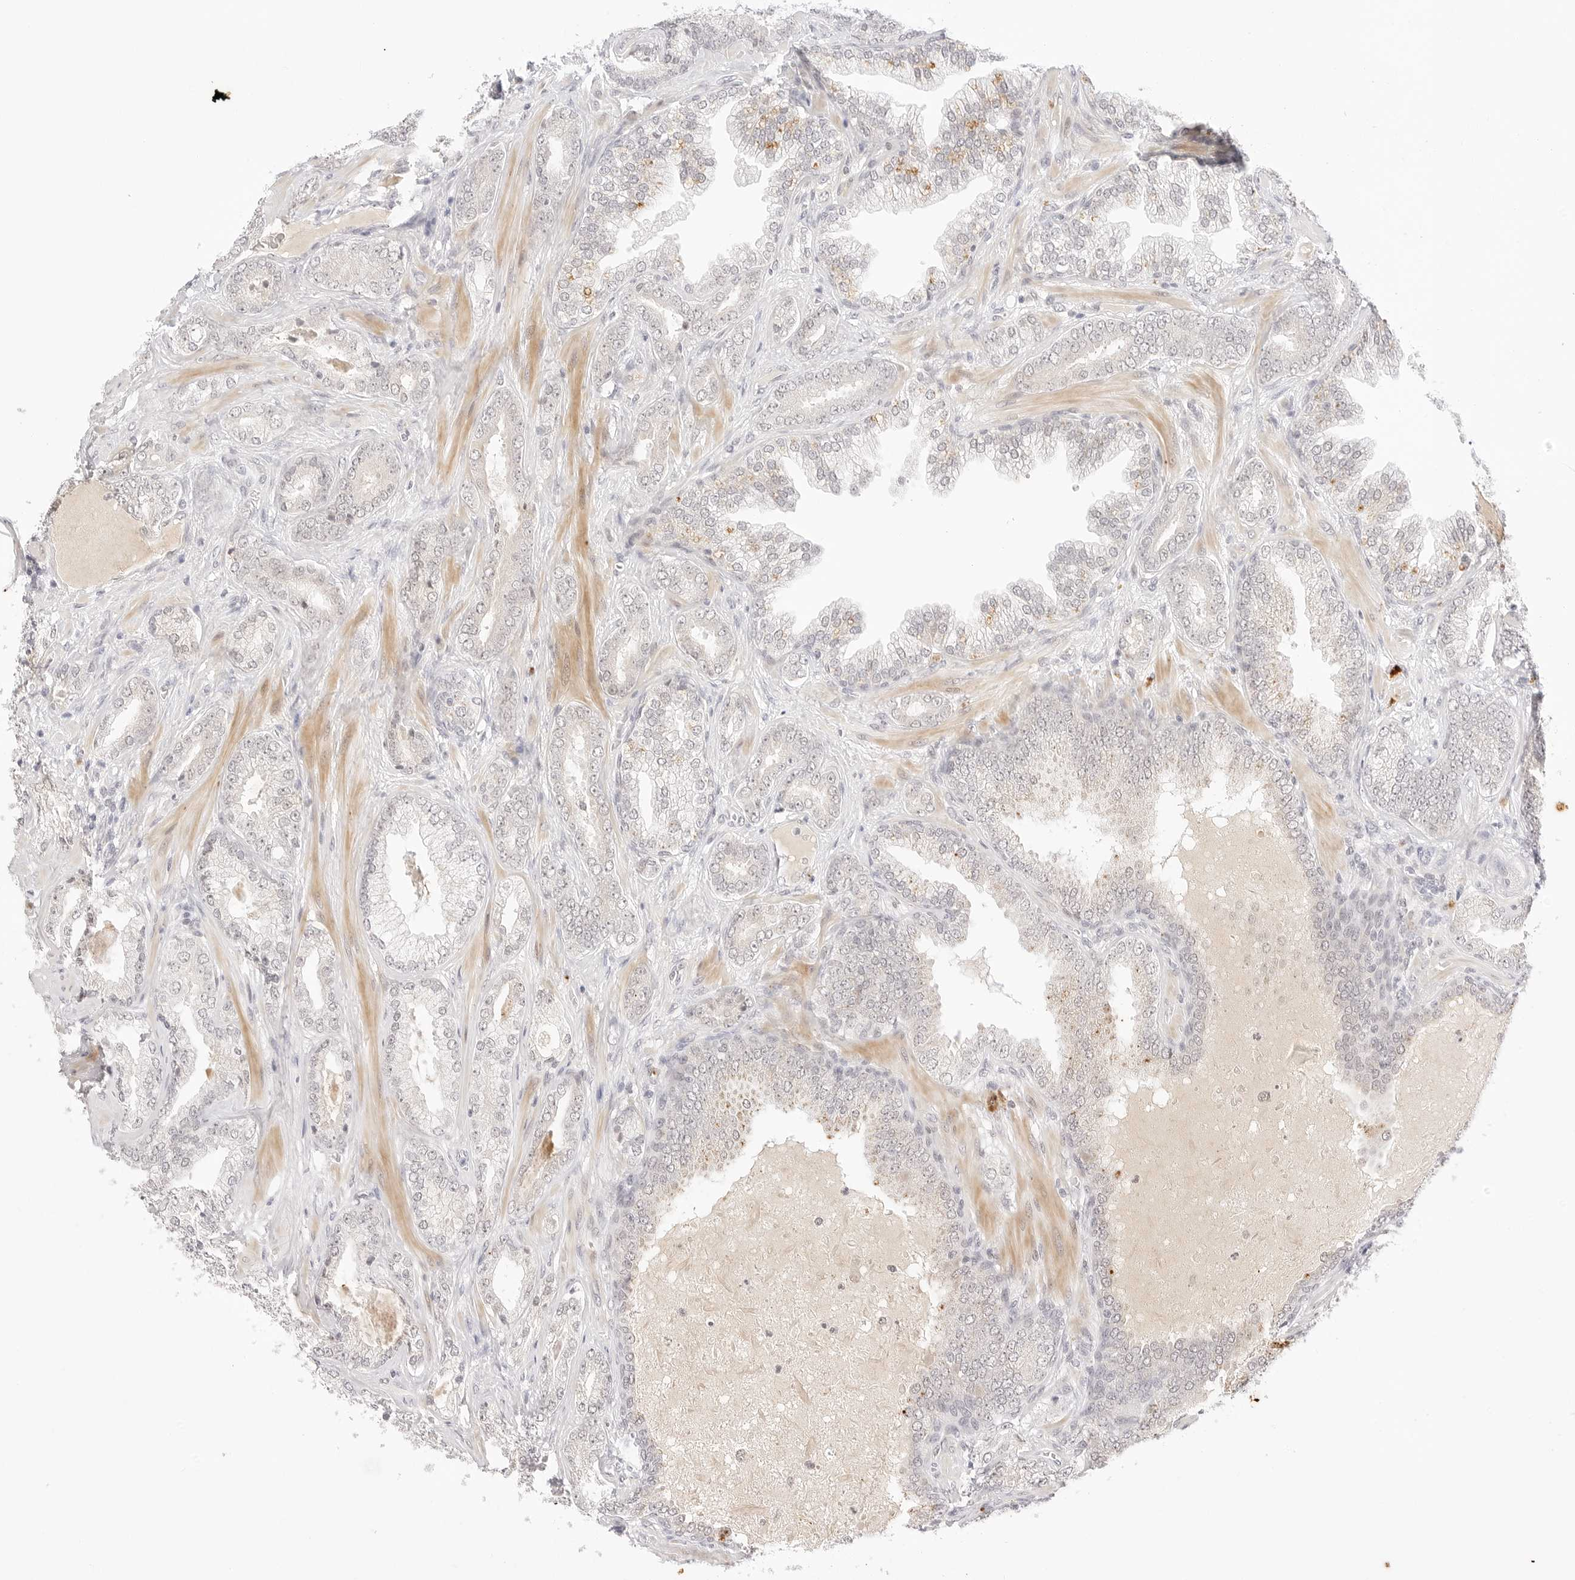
{"staining": {"intensity": "negative", "quantity": "none", "location": "none"}, "tissue": "prostate cancer", "cell_type": "Tumor cells", "image_type": "cancer", "snomed": [{"axis": "morphology", "description": "Adenocarcinoma, High grade"}, {"axis": "topography", "description": "Prostate"}], "caption": "Immunohistochemistry of human prostate cancer exhibits no positivity in tumor cells.", "gene": "XKR4", "patient": {"sex": "male", "age": 58}}